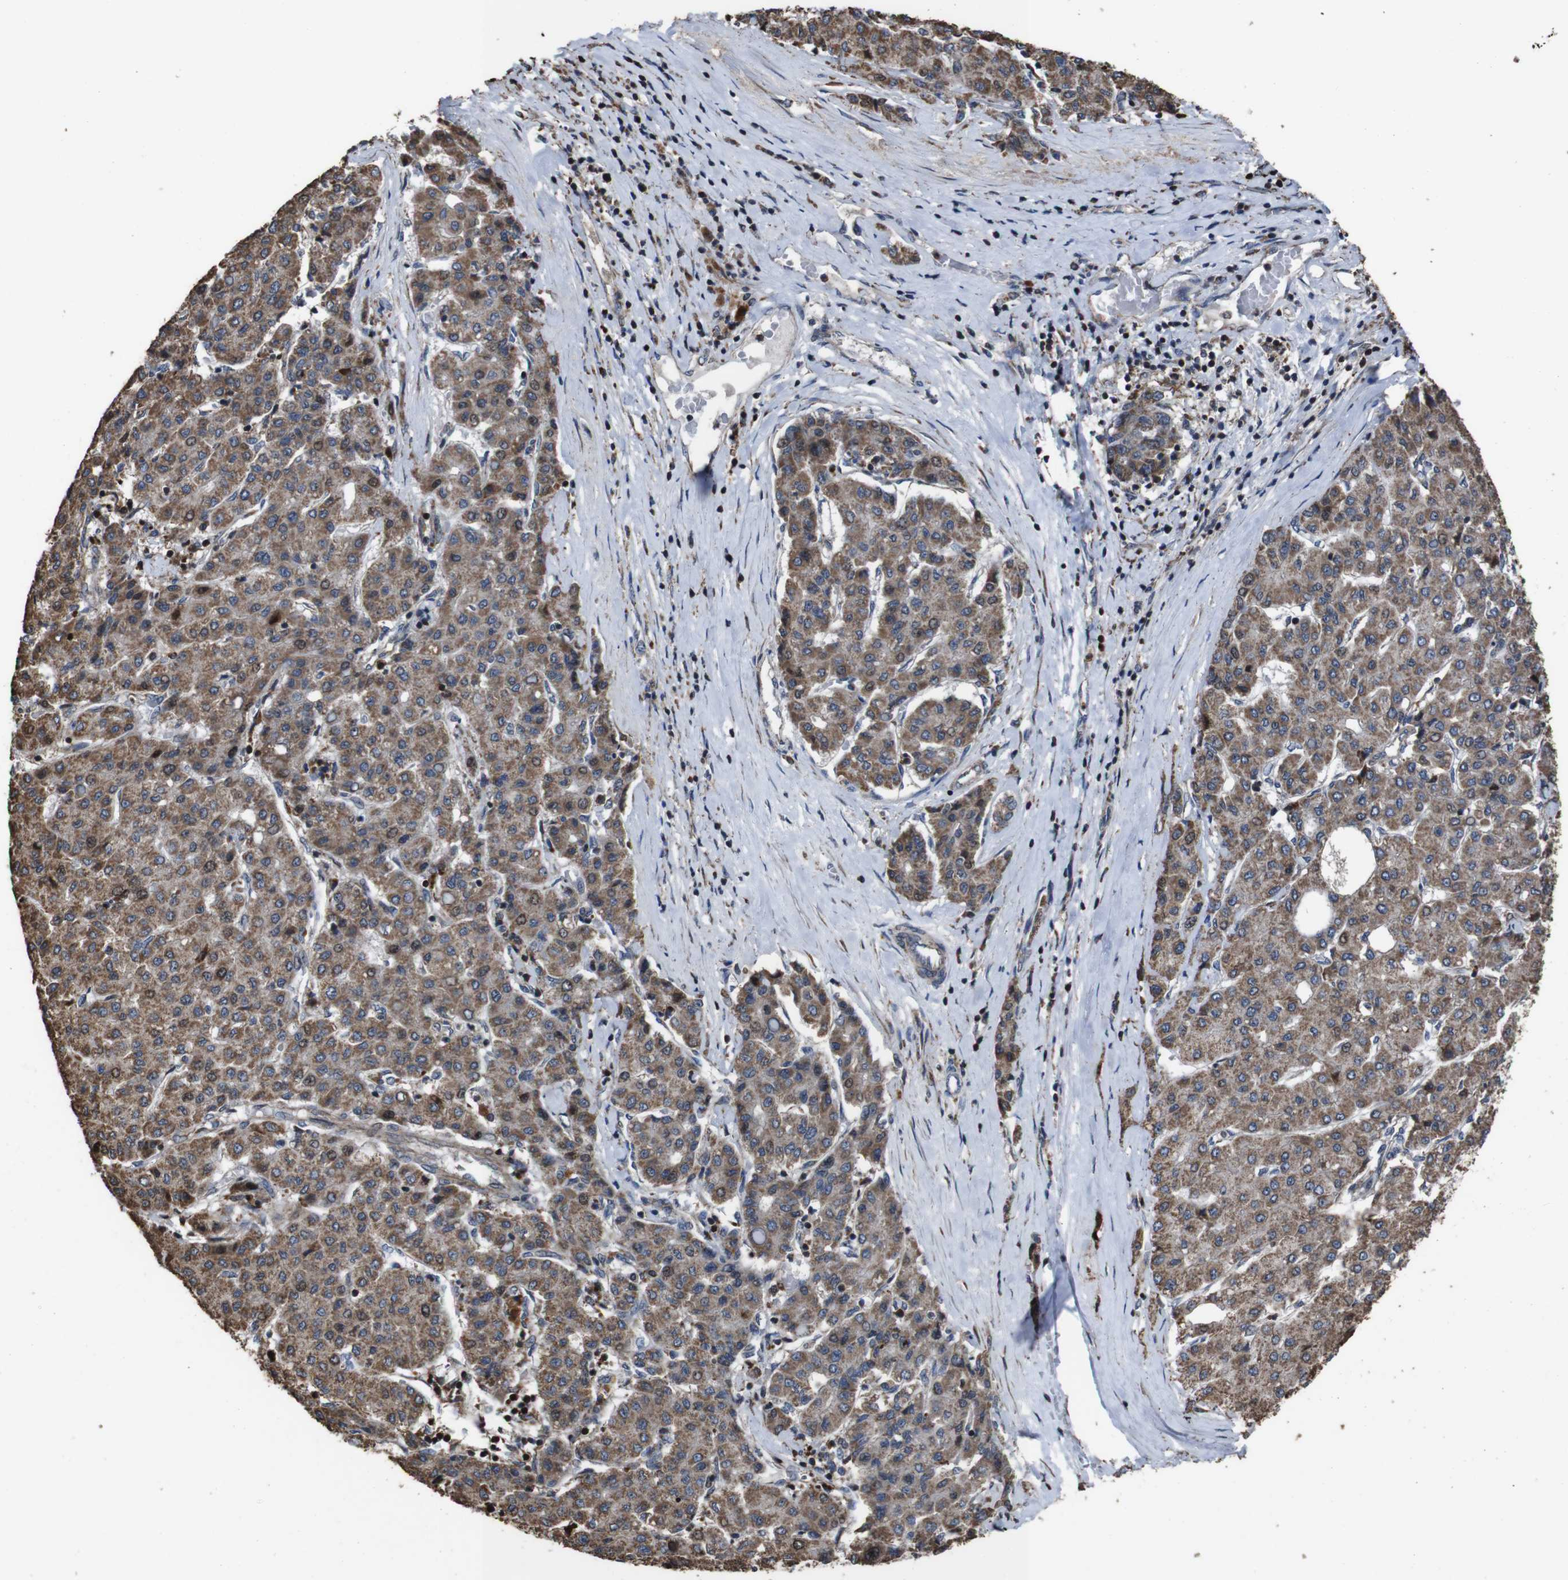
{"staining": {"intensity": "moderate", "quantity": ">75%", "location": "cytoplasmic/membranous"}, "tissue": "liver cancer", "cell_type": "Tumor cells", "image_type": "cancer", "snomed": [{"axis": "morphology", "description": "Carcinoma, Hepatocellular, NOS"}, {"axis": "topography", "description": "Liver"}], "caption": "Immunohistochemical staining of human liver hepatocellular carcinoma shows medium levels of moderate cytoplasmic/membranous protein staining in approximately >75% of tumor cells.", "gene": "SNN", "patient": {"sex": "male", "age": 65}}